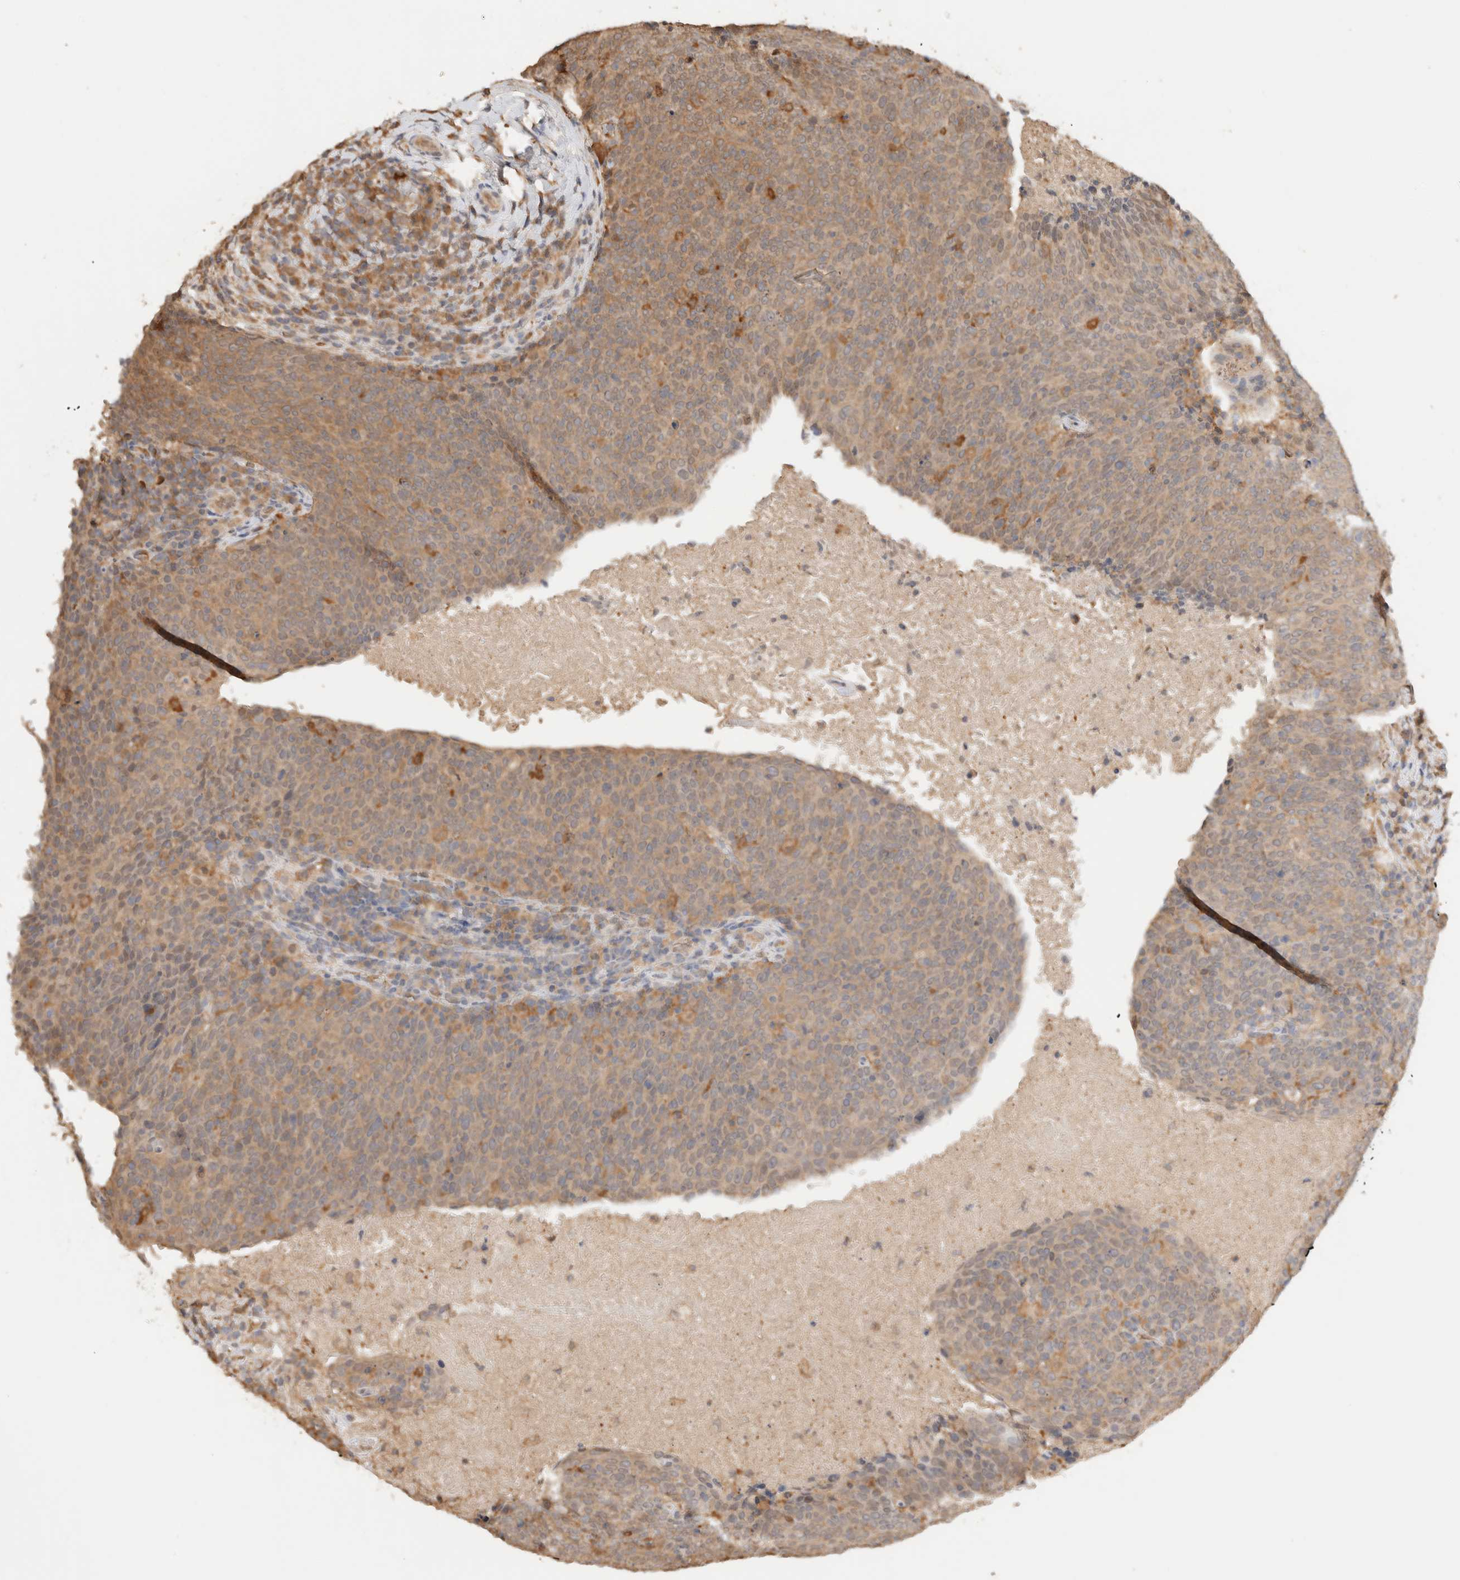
{"staining": {"intensity": "weak", "quantity": "25%-75%", "location": "cytoplasmic/membranous"}, "tissue": "head and neck cancer", "cell_type": "Tumor cells", "image_type": "cancer", "snomed": [{"axis": "morphology", "description": "Squamous cell carcinoma, NOS"}, {"axis": "morphology", "description": "Squamous cell carcinoma, metastatic, NOS"}, {"axis": "topography", "description": "Lymph node"}, {"axis": "topography", "description": "Head-Neck"}], "caption": "Head and neck cancer stained with immunohistochemistry demonstrates weak cytoplasmic/membranous positivity in approximately 25%-75% of tumor cells.", "gene": "YWHAH", "patient": {"sex": "male", "age": 62}}